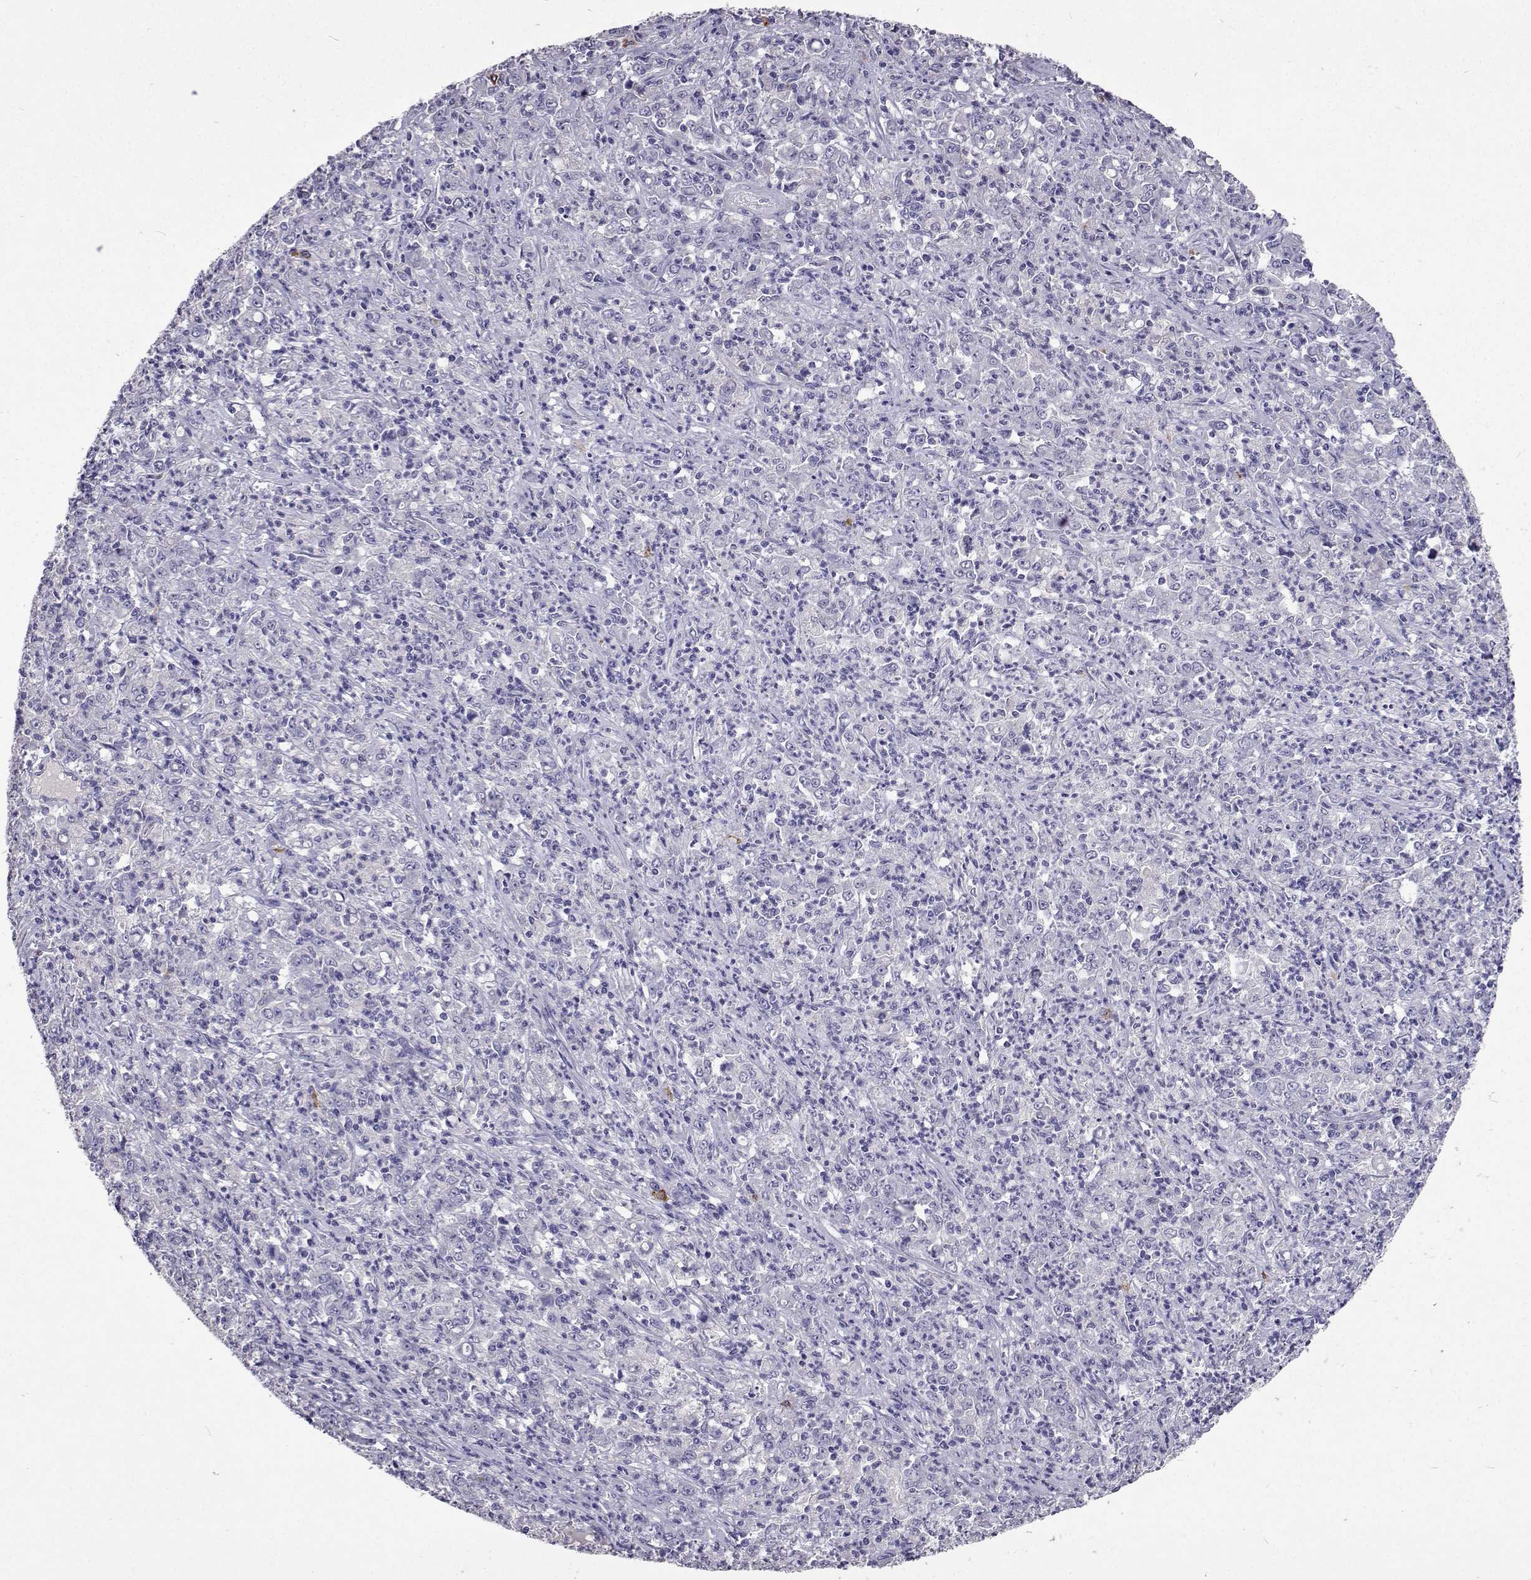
{"staining": {"intensity": "negative", "quantity": "none", "location": "none"}, "tissue": "stomach cancer", "cell_type": "Tumor cells", "image_type": "cancer", "snomed": [{"axis": "morphology", "description": "Adenocarcinoma, NOS"}, {"axis": "topography", "description": "Stomach, lower"}], "caption": "Photomicrograph shows no protein positivity in tumor cells of adenocarcinoma (stomach) tissue. Nuclei are stained in blue.", "gene": "CFAP44", "patient": {"sex": "female", "age": 71}}